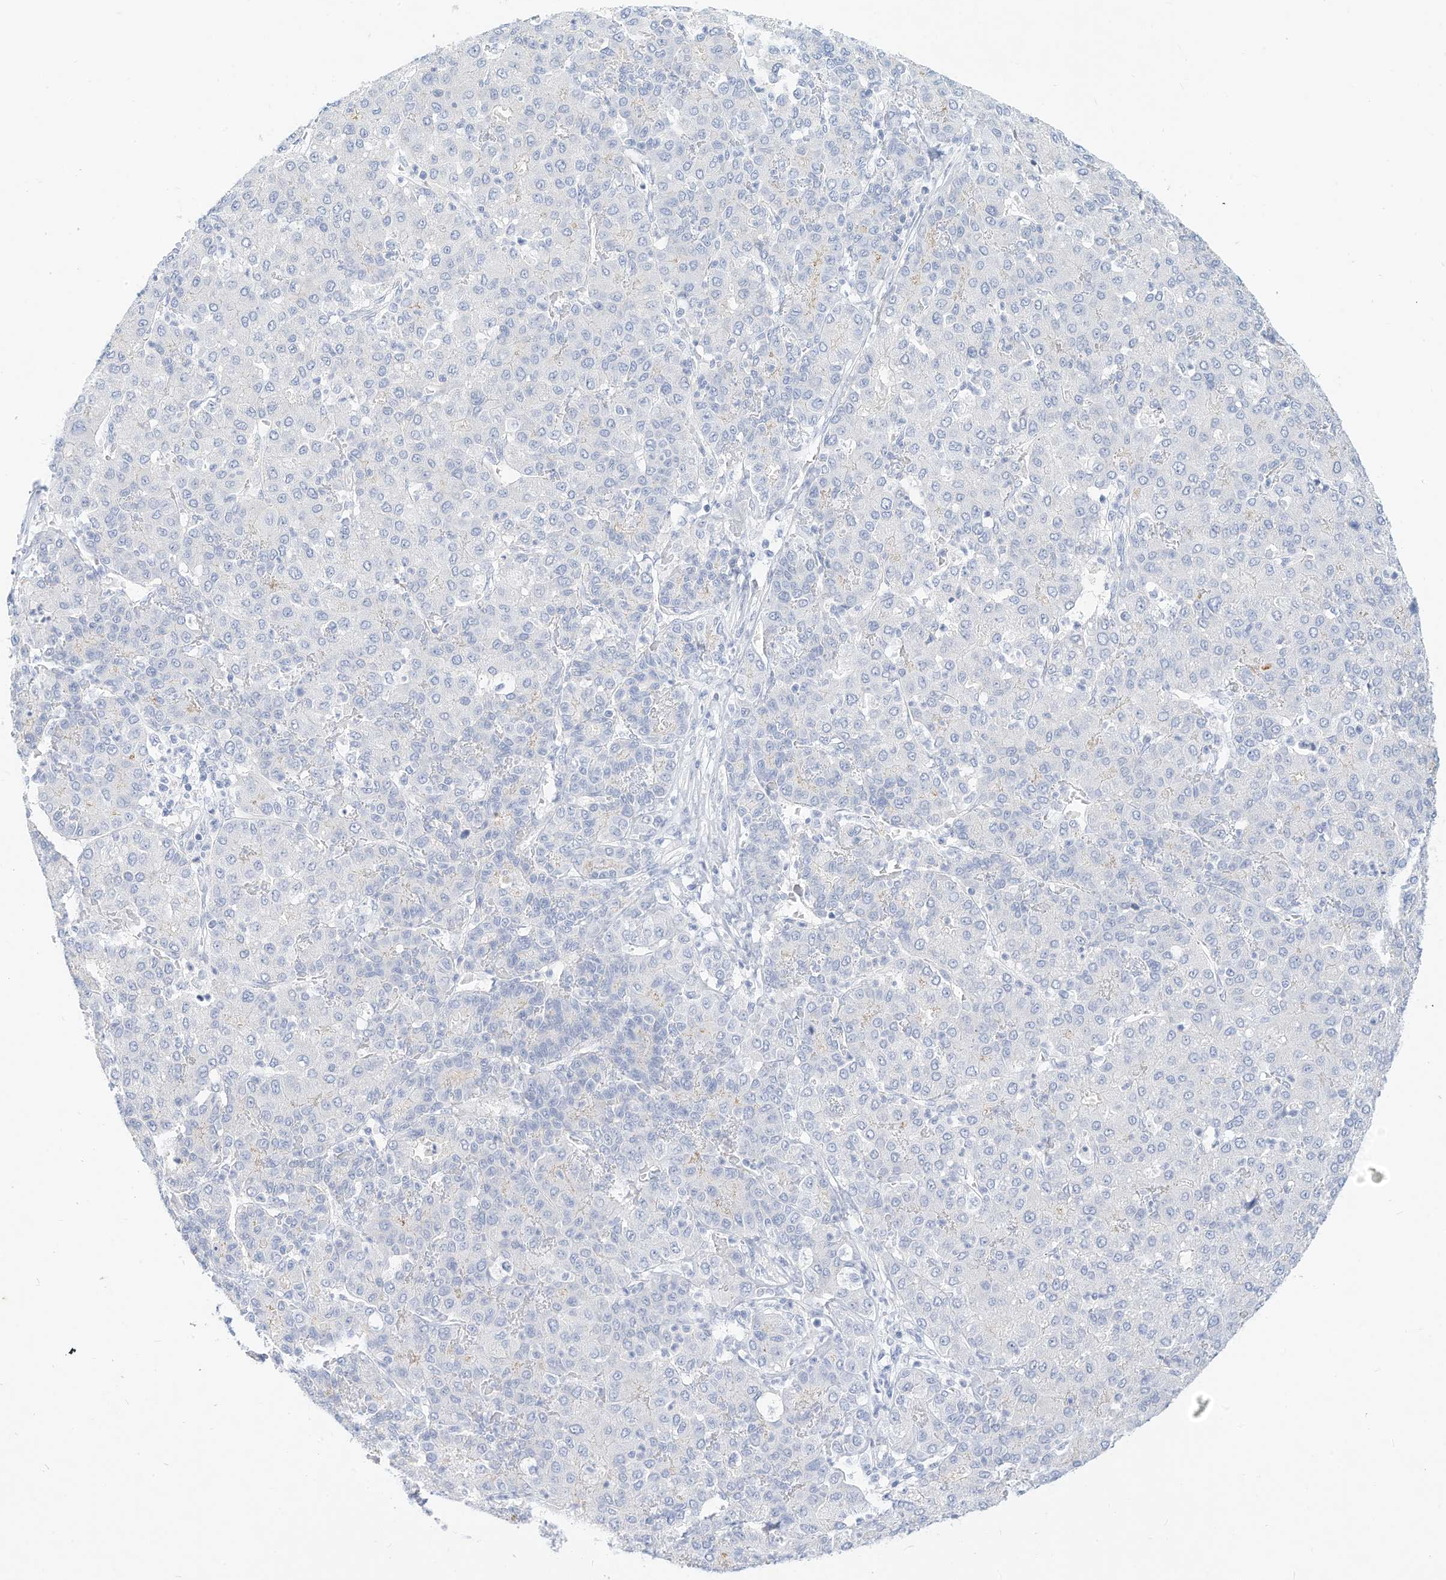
{"staining": {"intensity": "negative", "quantity": "none", "location": "none"}, "tissue": "liver cancer", "cell_type": "Tumor cells", "image_type": "cancer", "snomed": [{"axis": "morphology", "description": "Carcinoma, Hepatocellular, NOS"}, {"axis": "topography", "description": "Liver"}], "caption": "Protein analysis of liver cancer (hepatocellular carcinoma) reveals no significant staining in tumor cells. (Immunohistochemistry (ihc), brightfield microscopy, high magnification).", "gene": "SPOCD1", "patient": {"sex": "male", "age": 65}}